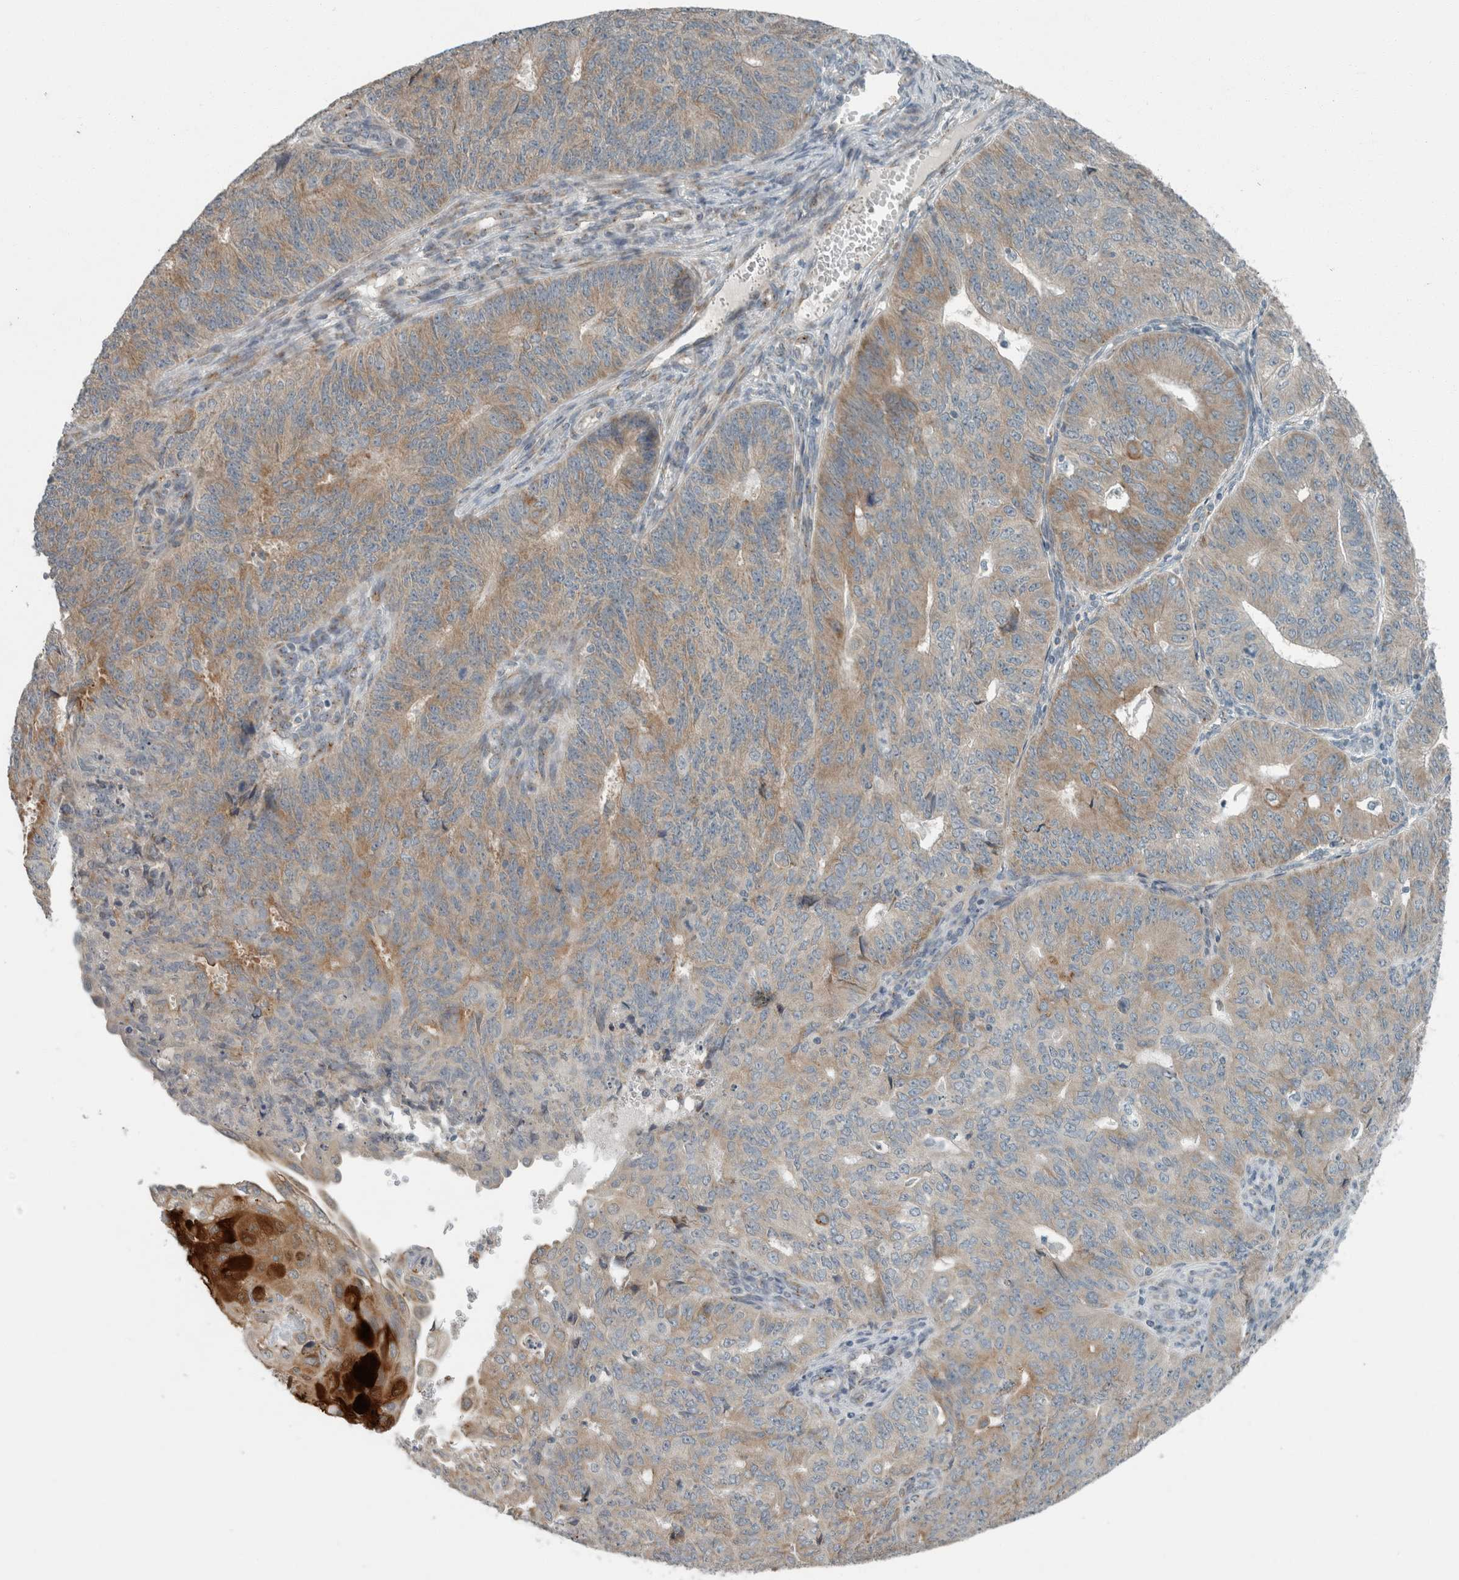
{"staining": {"intensity": "moderate", "quantity": "25%-75%", "location": "cytoplasmic/membranous"}, "tissue": "endometrial cancer", "cell_type": "Tumor cells", "image_type": "cancer", "snomed": [{"axis": "morphology", "description": "Adenocarcinoma, NOS"}, {"axis": "topography", "description": "Endometrium"}], "caption": "Immunohistochemistry (IHC) staining of endometrial adenocarcinoma, which shows medium levels of moderate cytoplasmic/membranous expression in about 25%-75% of tumor cells indicating moderate cytoplasmic/membranous protein staining. The staining was performed using DAB (3,3'-diaminobenzidine) (brown) for protein detection and nuclei were counterstained in hematoxylin (blue).", "gene": "KIF1C", "patient": {"sex": "female", "age": 32}}